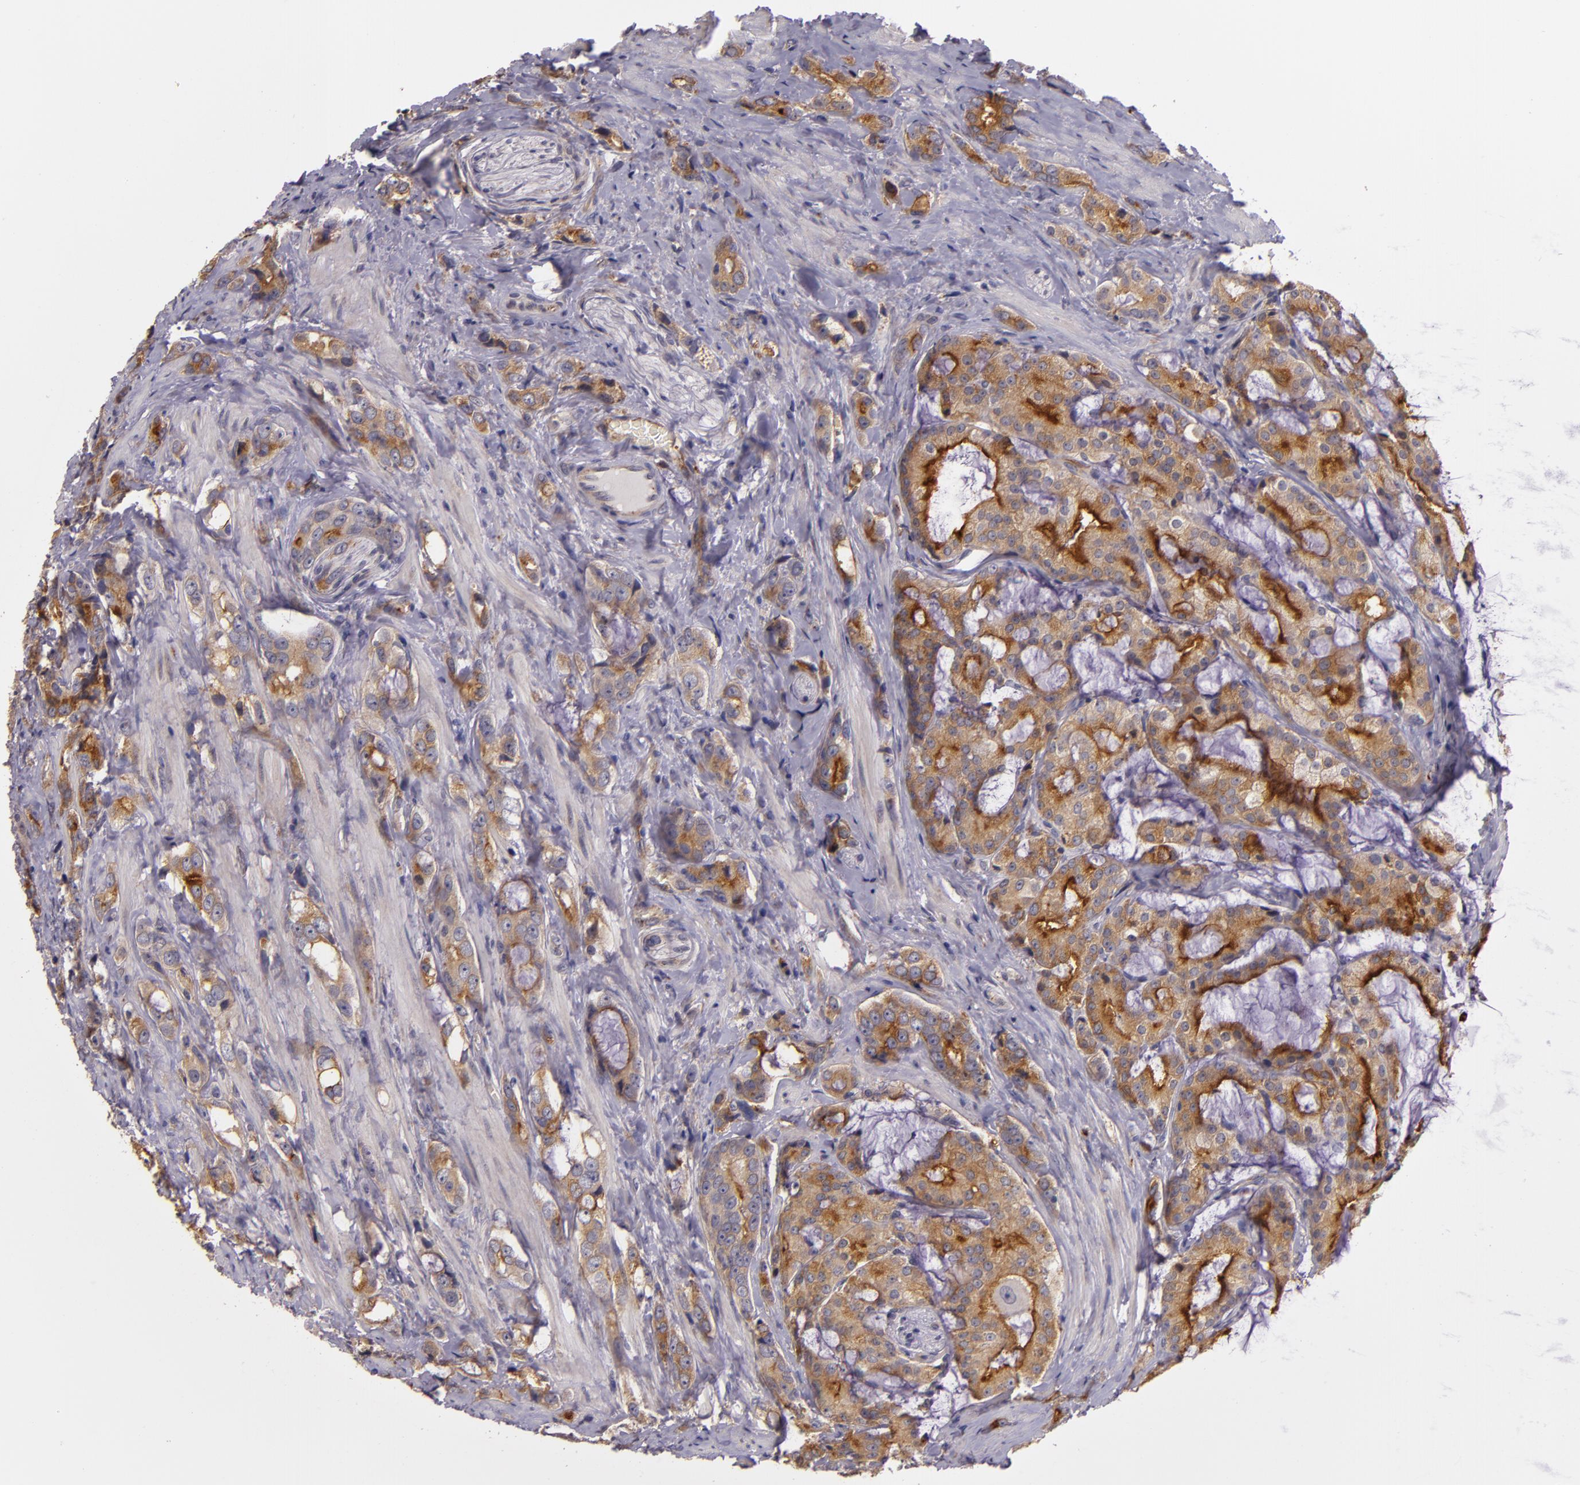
{"staining": {"intensity": "strong", "quantity": ">75%", "location": "cytoplasmic/membranous"}, "tissue": "prostate cancer", "cell_type": "Tumor cells", "image_type": "cancer", "snomed": [{"axis": "morphology", "description": "Adenocarcinoma, Medium grade"}, {"axis": "topography", "description": "Prostate"}], "caption": "This histopathology image exhibits IHC staining of prostate cancer (adenocarcinoma (medium-grade)), with high strong cytoplasmic/membranous staining in about >75% of tumor cells.", "gene": "SYTL4", "patient": {"sex": "male", "age": 70}}